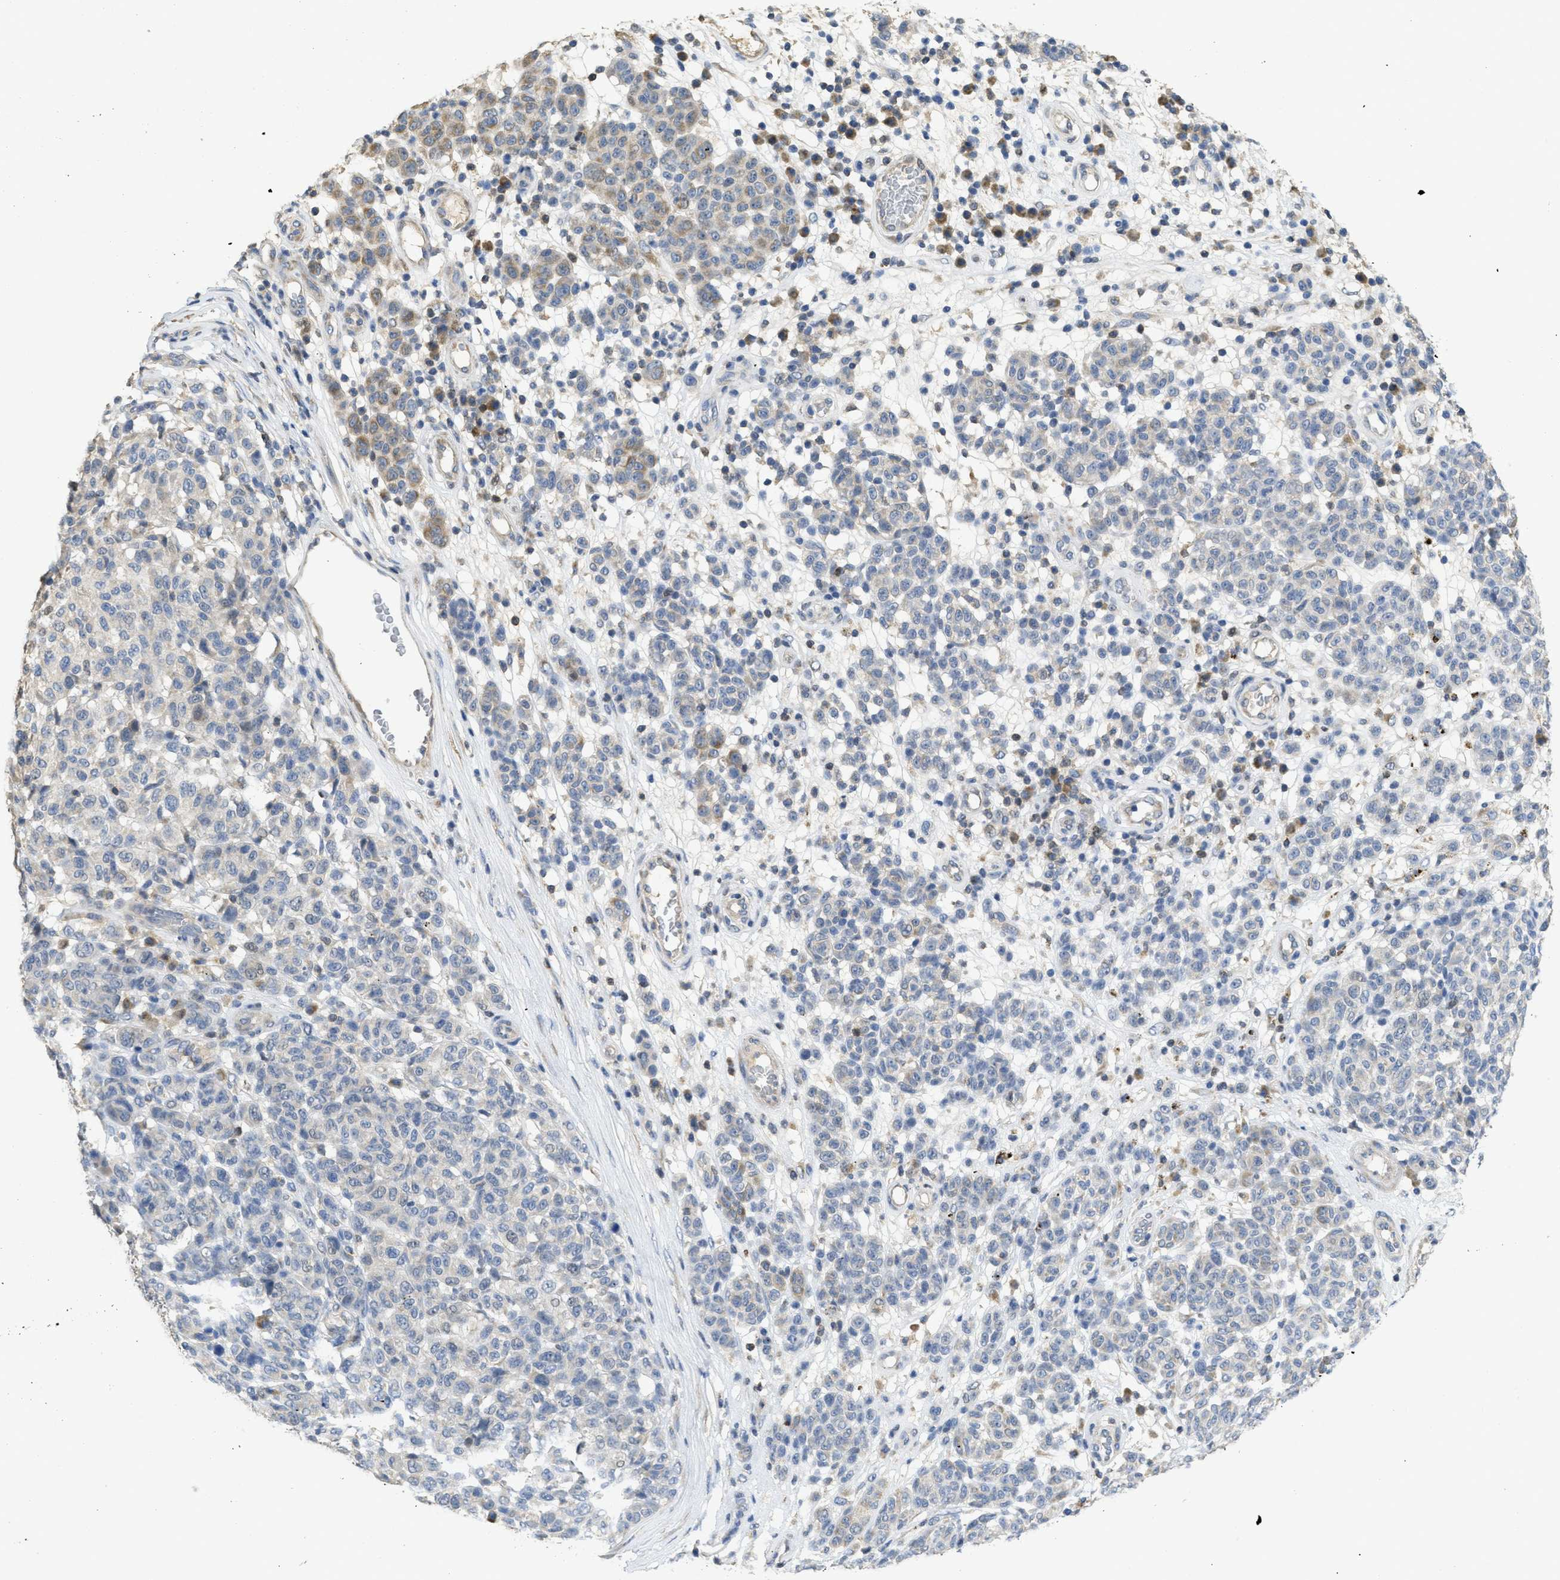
{"staining": {"intensity": "moderate", "quantity": "<25%", "location": "cytoplasmic/membranous"}, "tissue": "melanoma", "cell_type": "Tumor cells", "image_type": "cancer", "snomed": [{"axis": "morphology", "description": "Malignant melanoma, NOS"}, {"axis": "topography", "description": "Skin"}], "caption": "Human melanoma stained with a protein marker demonstrates moderate staining in tumor cells.", "gene": "SFXN2", "patient": {"sex": "male", "age": 59}}